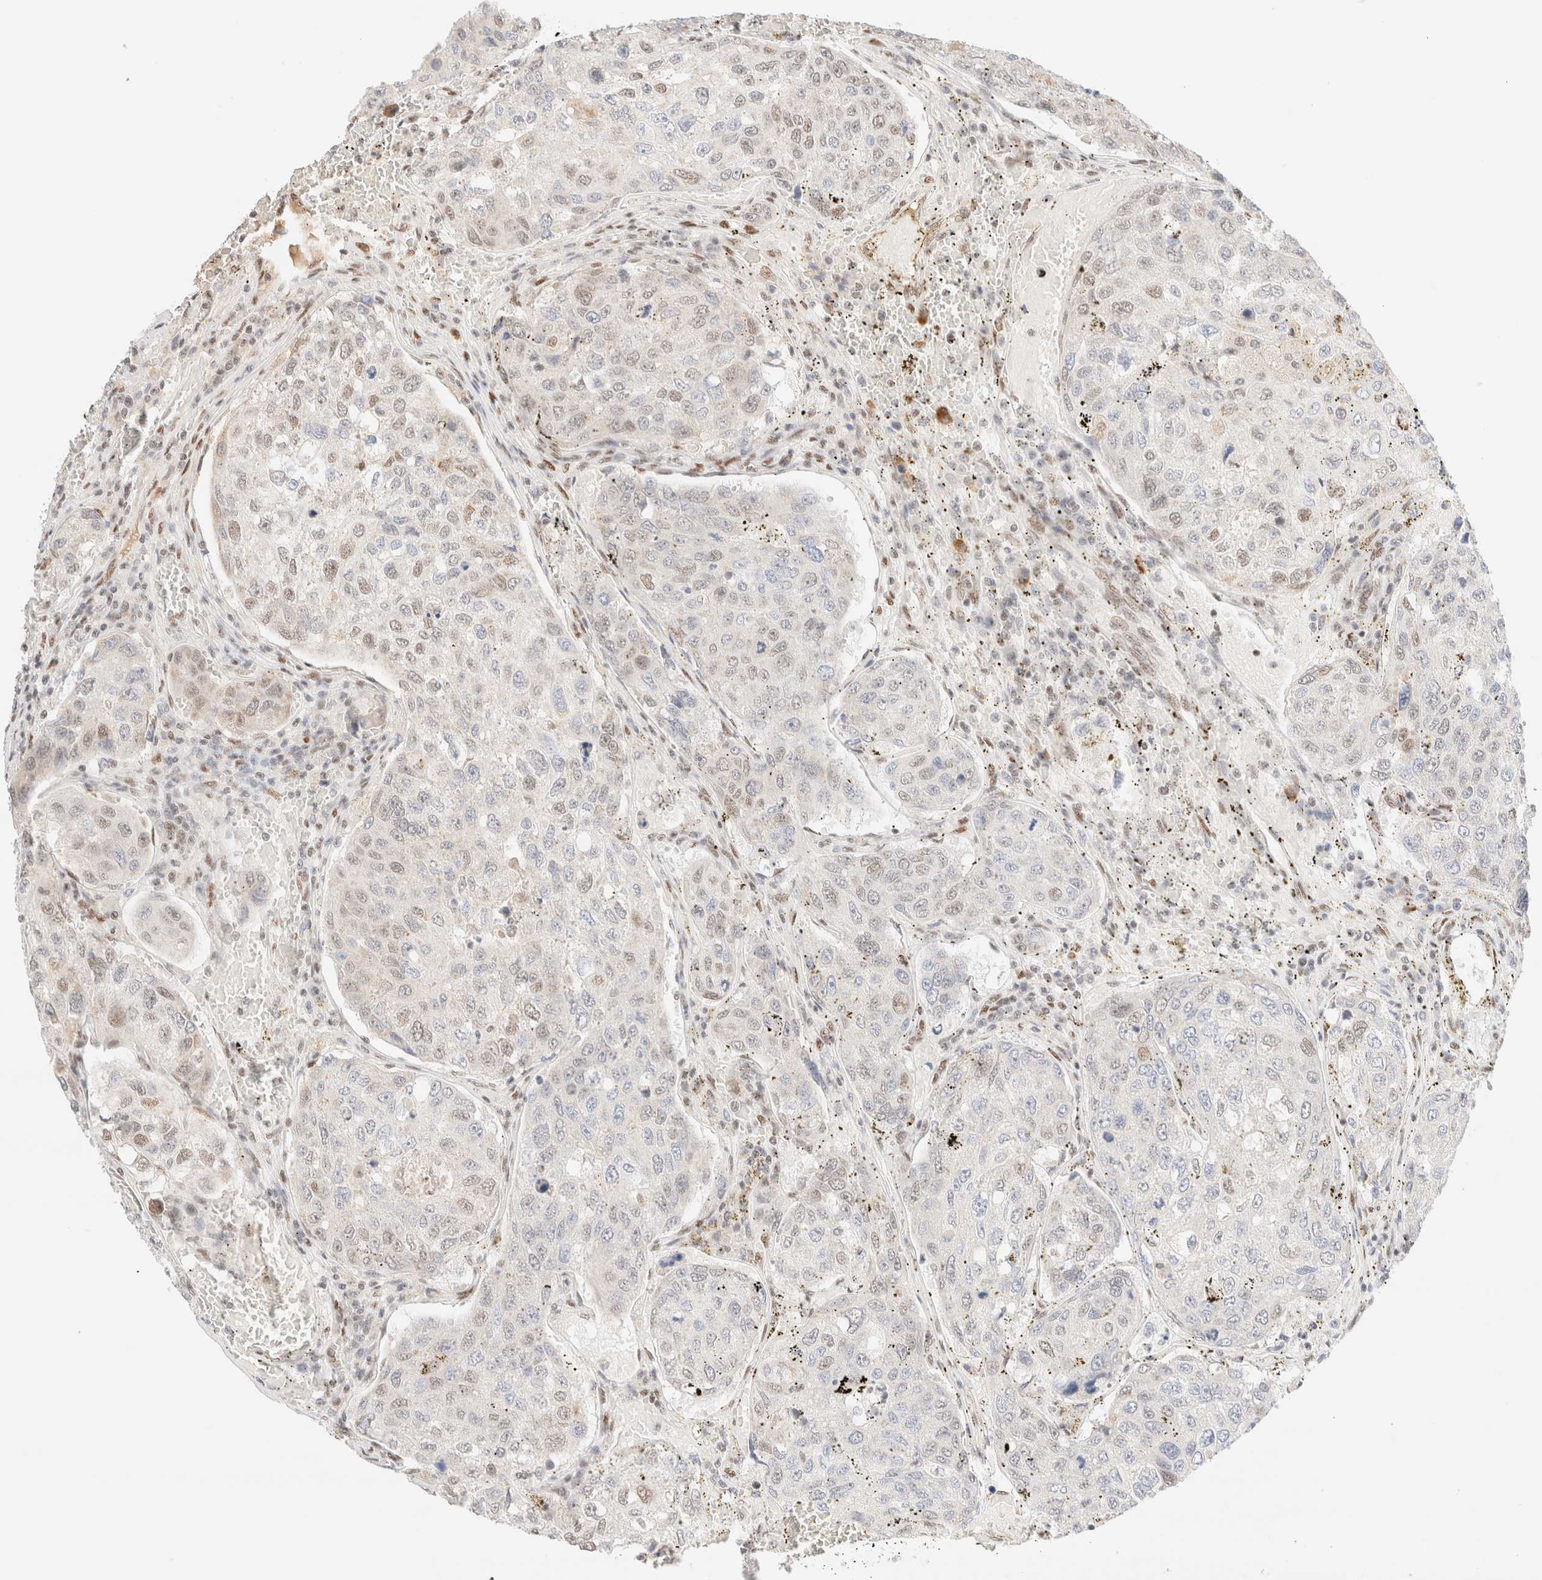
{"staining": {"intensity": "weak", "quantity": "<25%", "location": "nuclear"}, "tissue": "urothelial cancer", "cell_type": "Tumor cells", "image_type": "cancer", "snomed": [{"axis": "morphology", "description": "Urothelial carcinoma, High grade"}, {"axis": "topography", "description": "Lymph node"}, {"axis": "topography", "description": "Urinary bladder"}], "caption": "This is an IHC histopathology image of urothelial carcinoma (high-grade). There is no positivity in tumor cells.", "gene": "CIC", "patient": {"sex": "male", "age": 51}}